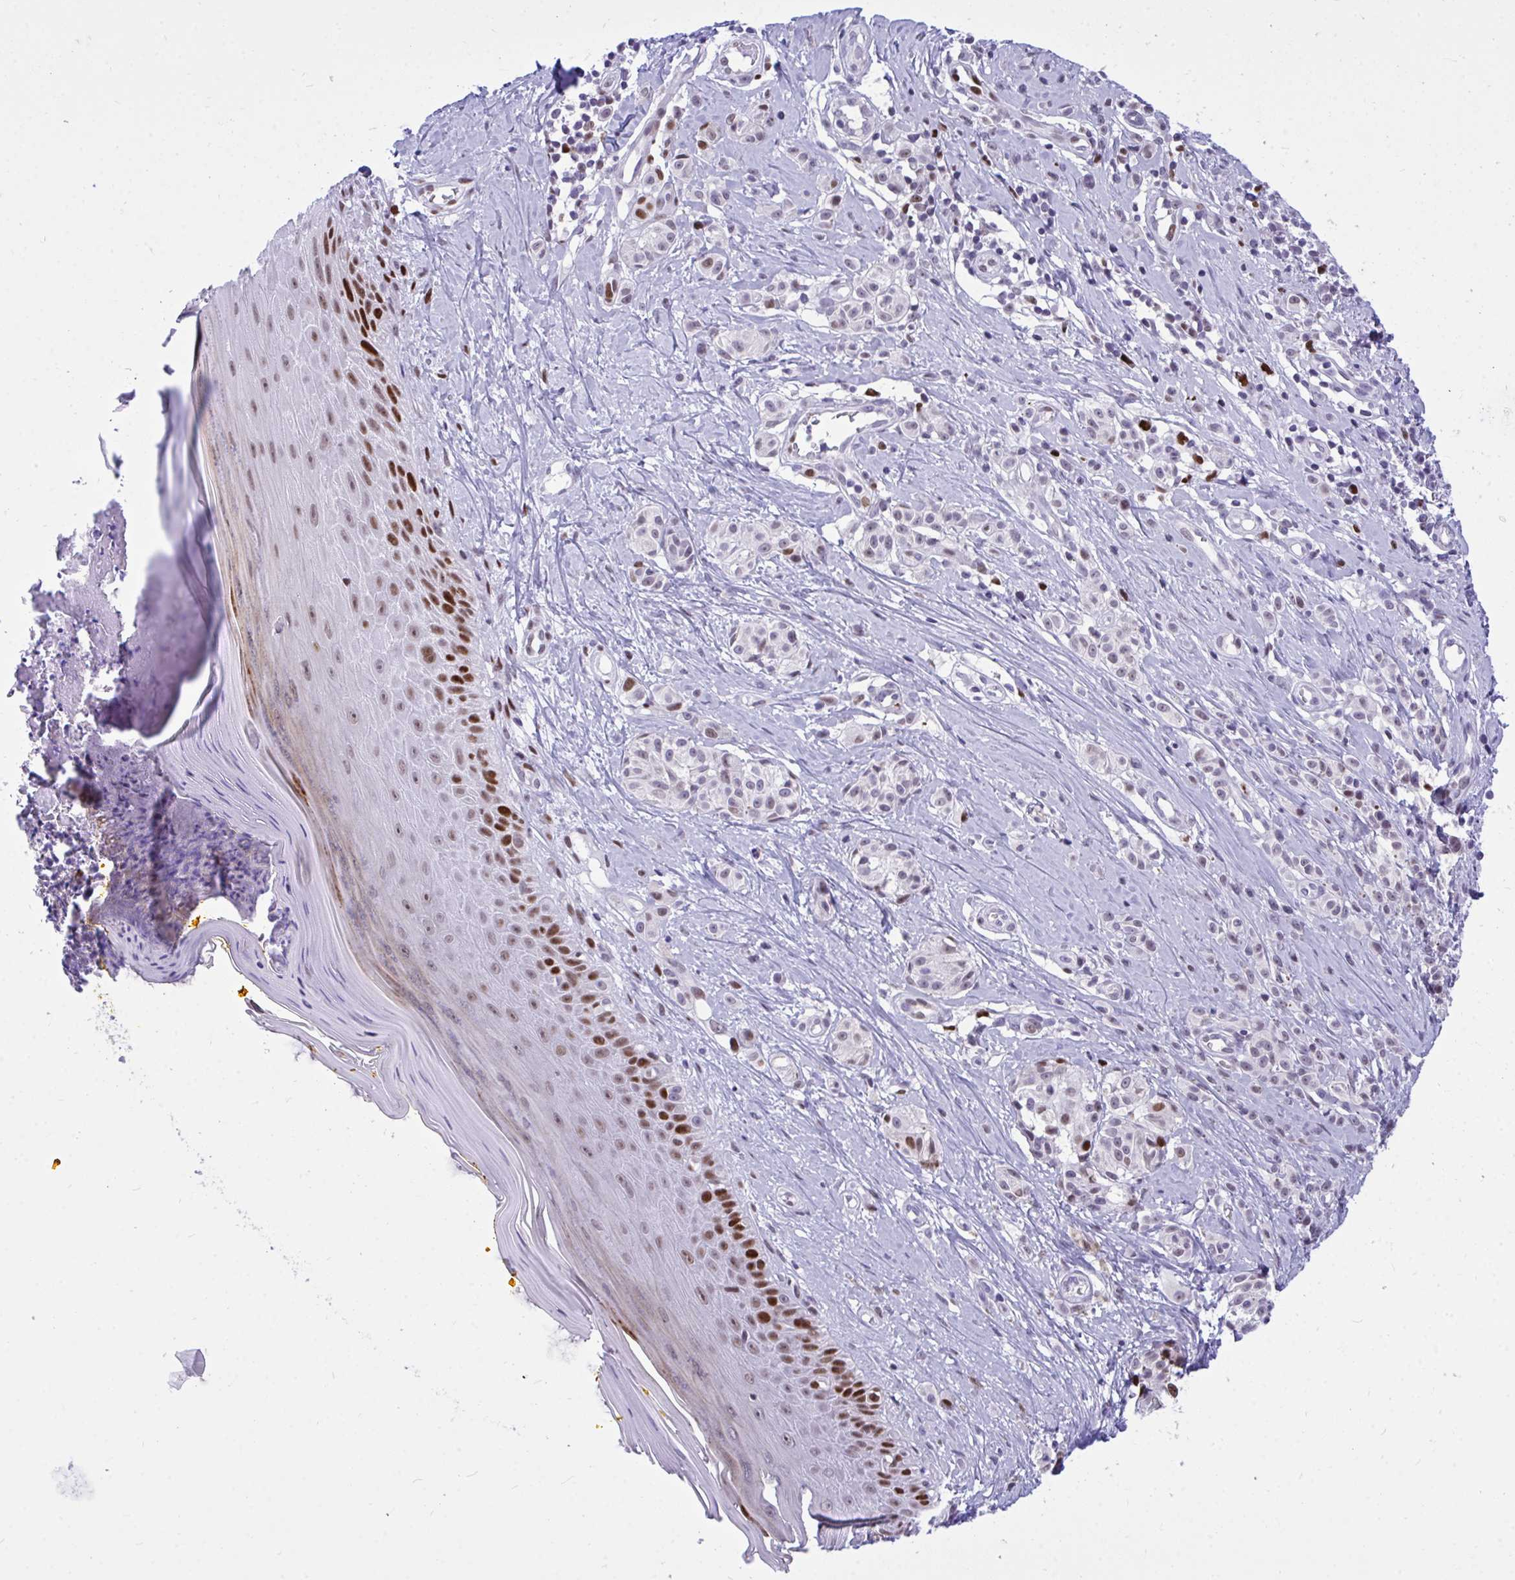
{"staining": {"intensity": "strong", "quantity": "<25%", "location": "nuclear"}, "tissue": "melanoma", "cell_type": "Tumor cells", "image_type": "cancer", "snomed": [{"axis": "morphology", "description": "Malignant melanoma, NOS"}, {"axis": "topography", "description": "Skin"}], "caption": "The image reveals staining of malignant melanoma, revealing strong nuclear protein expression (brown color) within tumor cells. (DAB IHC, brown staining for protein, blue staining for nuclei).", "gene": "C1QL2", "patient": {"sex": "male", "age": 74}}